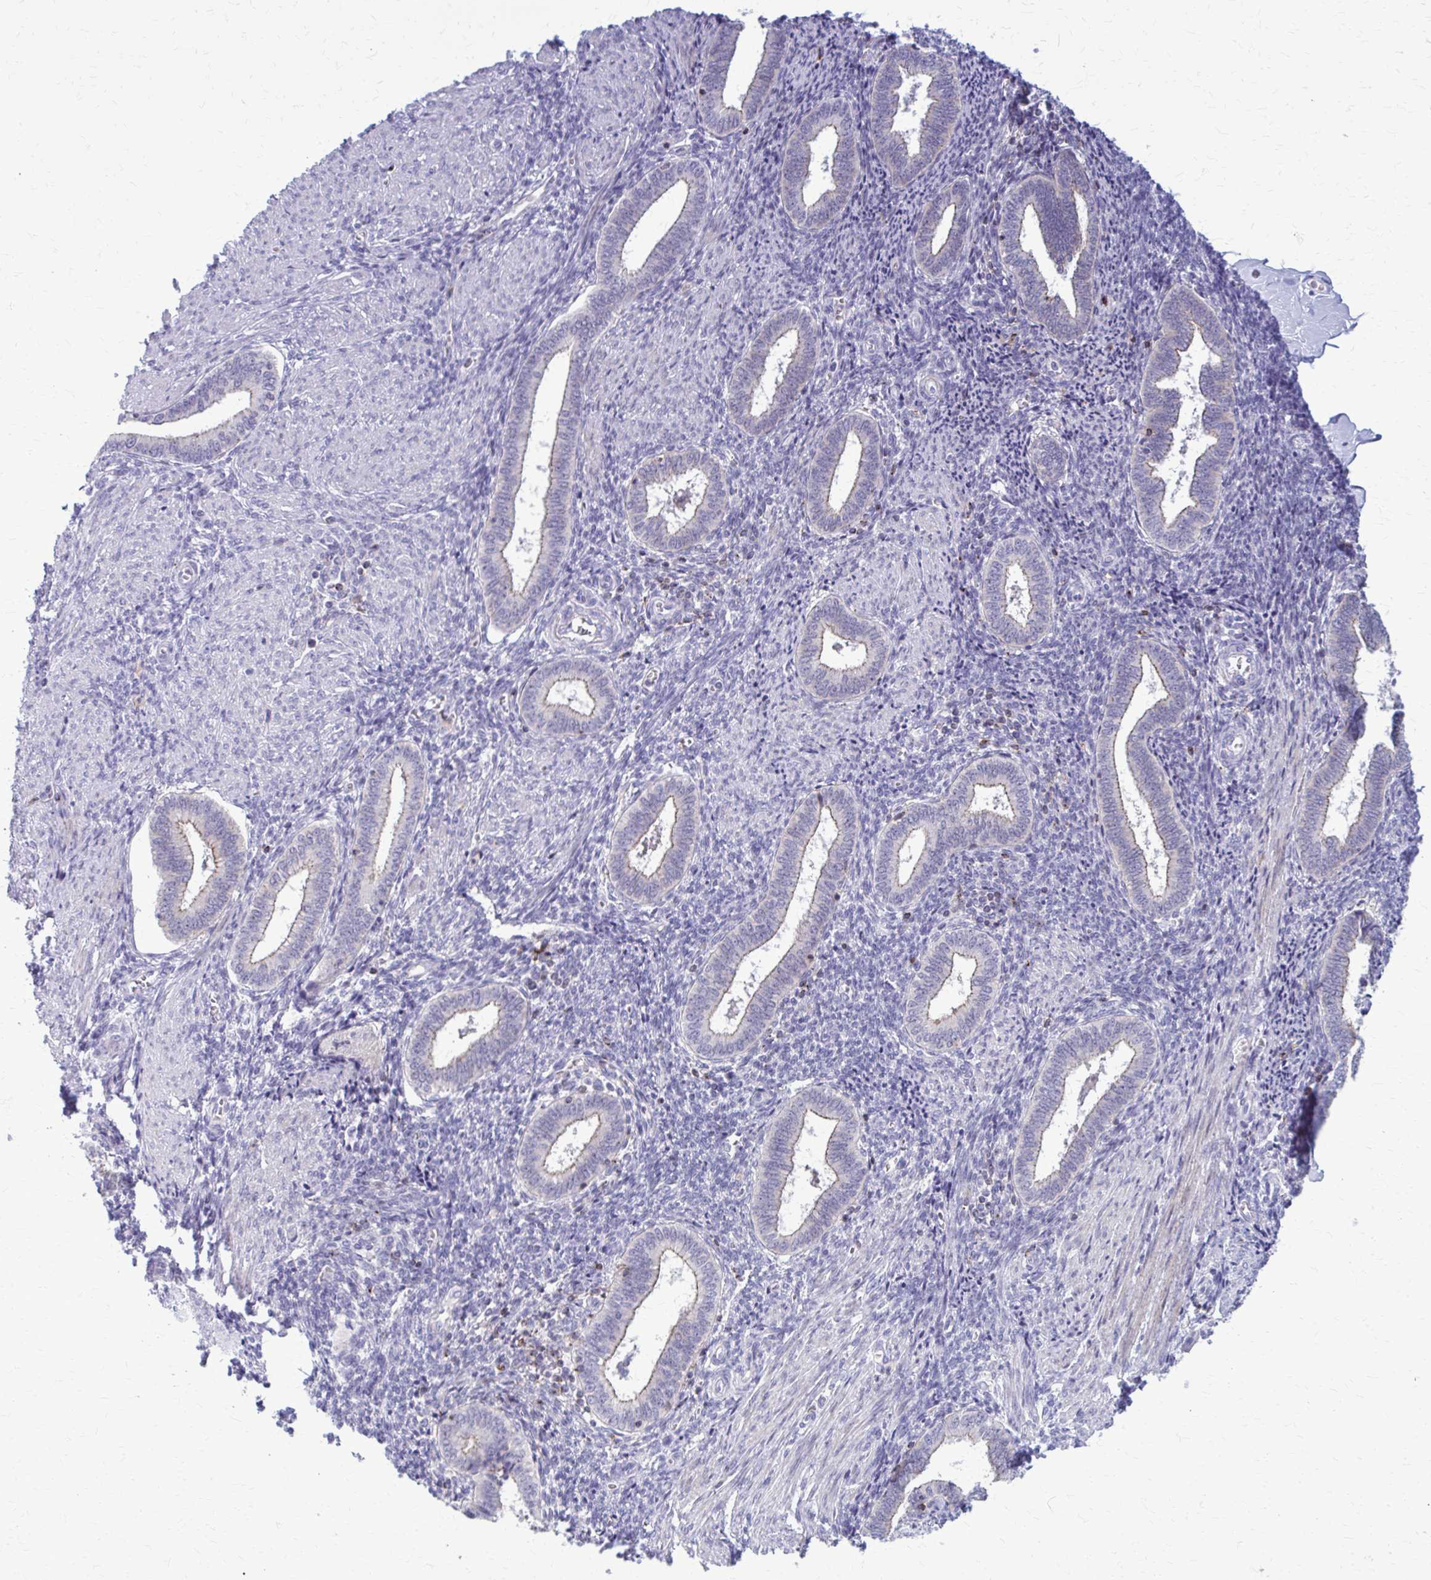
{"staining": {"intensity": "negative", "quantity": "none", "location": "none"}, "tissue": "endometrium", "cell_type": "Cells in endometrial stroma", "image_type": "normal", "snomed": [{"axis": "morphology", "description": "Normal tissue, NOS"}, {"axis": "topography", "description": "Endometrium"}], "caption": "Endometrium was stained to show a protein in brown. There is no significant positivity in cells in endometrial stroma. The staining is performed using DAB (3,3'-diaminobenzidine) brown chromogen with nuclei counter-stained in using hematoxylin.", "gene": "PEDS1", "patient": {"sex": "female", "age": 42}}